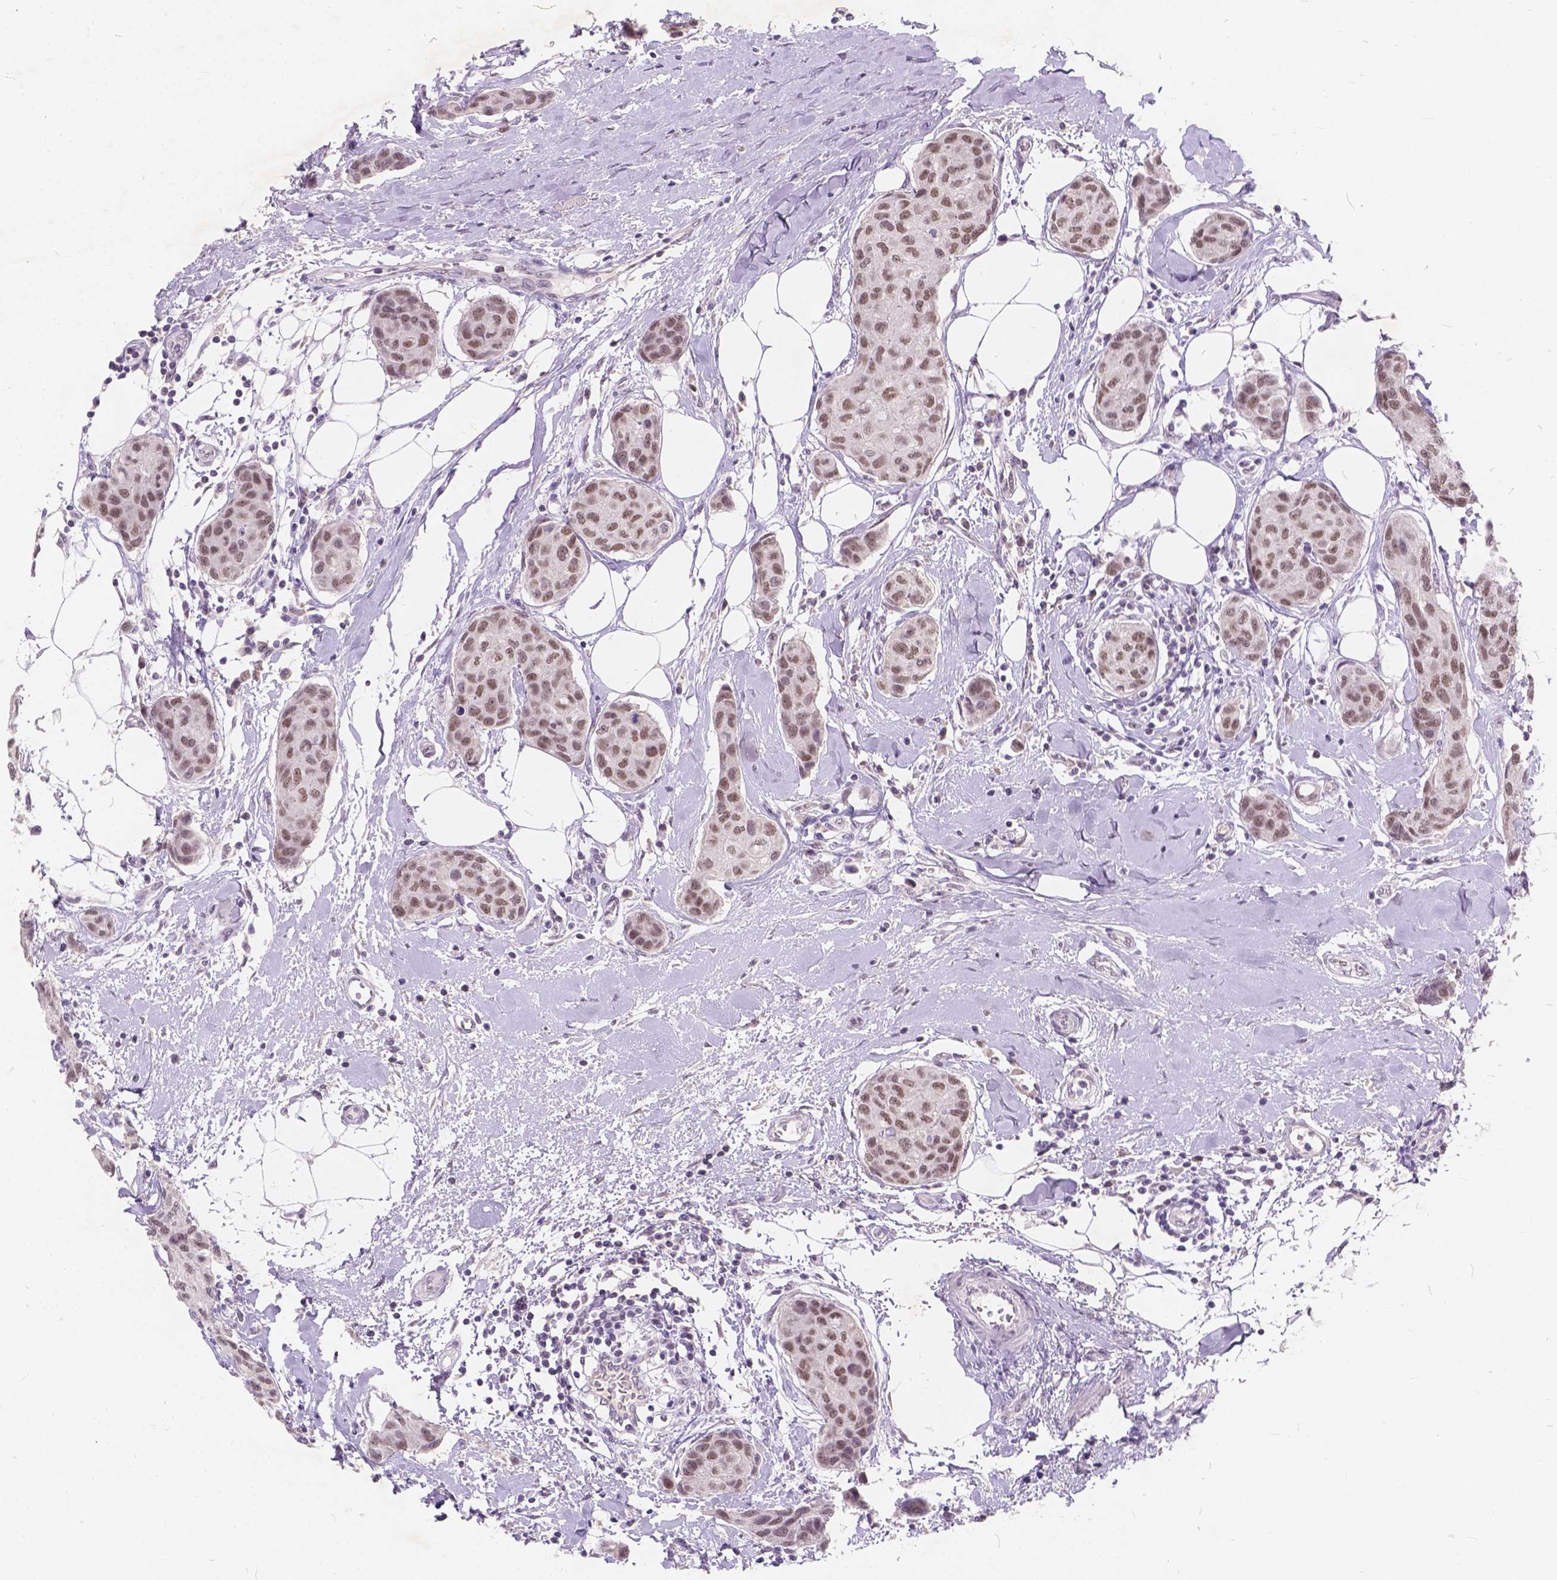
{"staining": {"intensity": "weak", "quantity": ">75%", "location": "nuclear"}, "tissue": "breast cancer", "cell_type": "Tumor cells", "image_type": "cancer", "snomed": [{"axis": "morphology", "description": "Duct carcinoma"}, {"axis": "topography", "description": "Breast"}], "caption": "A high-resolution photomicrograph shows immunohistochemistry staining of infiltrating ductal carcinoma (breast), which displays weak nuclear positivity in about >75% of tumor cells. (brown staining indicates protein expression, while blue staining denotes nuclei).", "gene": "FAM53A", "patient": {"sex": "female", "age": 80}}